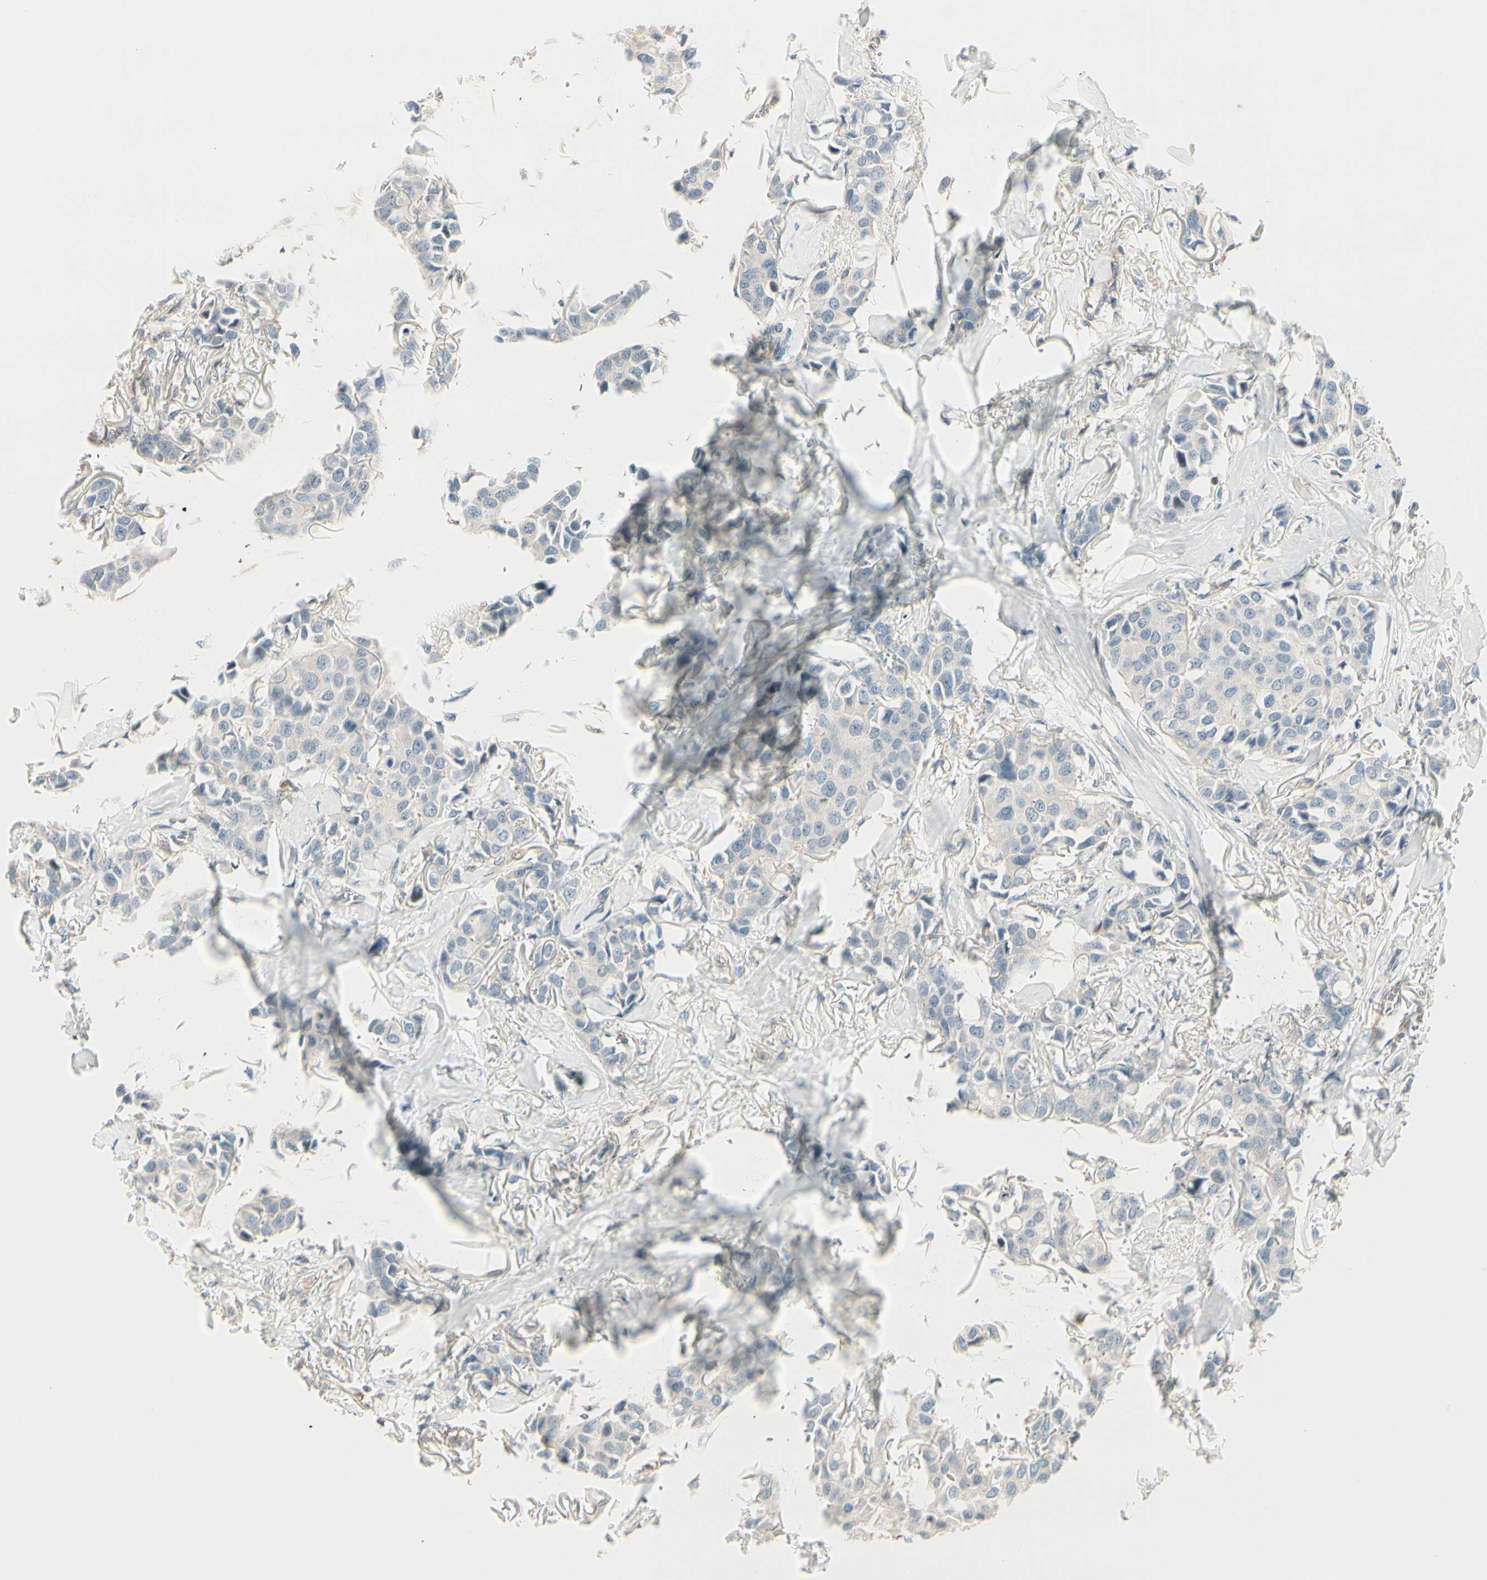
{"staining": {"intensity": "negative", "quantity": "none", "location": "none"}, "tissue": "breast cancer", "cell_type": "Tumor cells", "image_type": "cancer", "snomed": [{"axis": "morphology", "description": "Duct carcinoma"}, {"axis": "topography", "description": "Breast"}], "caption": "Immunohistochemistry histopathology image of neoplastic tissue: invasive ductal carcinoma (breast) stained with DAB (3,3'-diaminobenzidine) reveals no significant protein positivity in tumor cells. (Stains: DAB (3,3'-diaminobenzidine) IHC with hematoxylin counter stain, Microscopy: brightfield microscopy at high magnification).", "gene": "SVBP", "patient": {"sex": "female", "age": 80}}